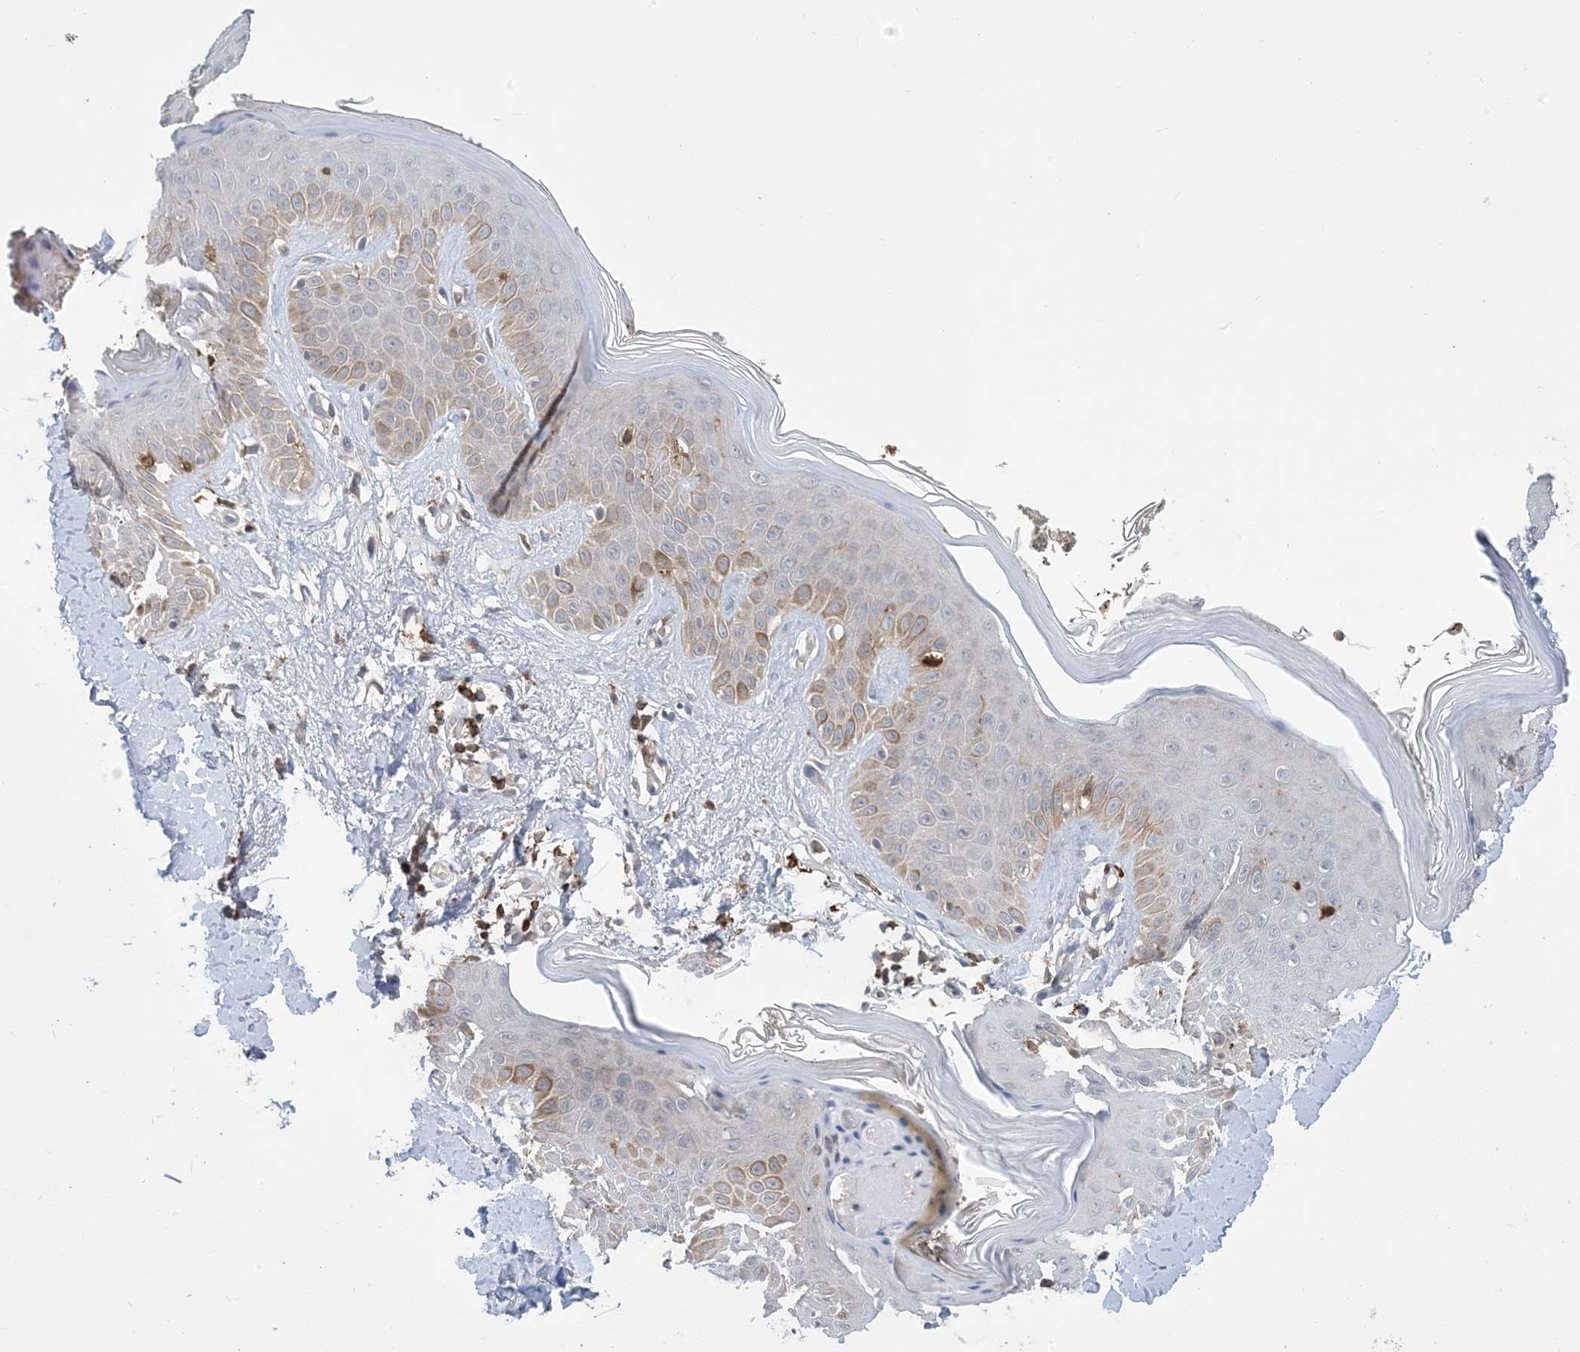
{"staining": {"intensity": "moderate", "quantity": ">75%", "location": "cytoplasmic/membranous"}, "tissue": "skin", "cell_type": "Fibroblasts", "image_type": "normal", "snomed": [{"axis": "morphology", "description": "Normal tissue, NOS"}, {"axis": "topography", "description": "Skin"}], "caption": "High-power microscopy captured an immunohistochemistry photomicrograph of unremarkable skin, revealing moderate cytoplasmic/membranous positivity in approximately >75% of fibroblasts.", "gene": "AK9", "patient": {"sex": "female", "age": 64}}